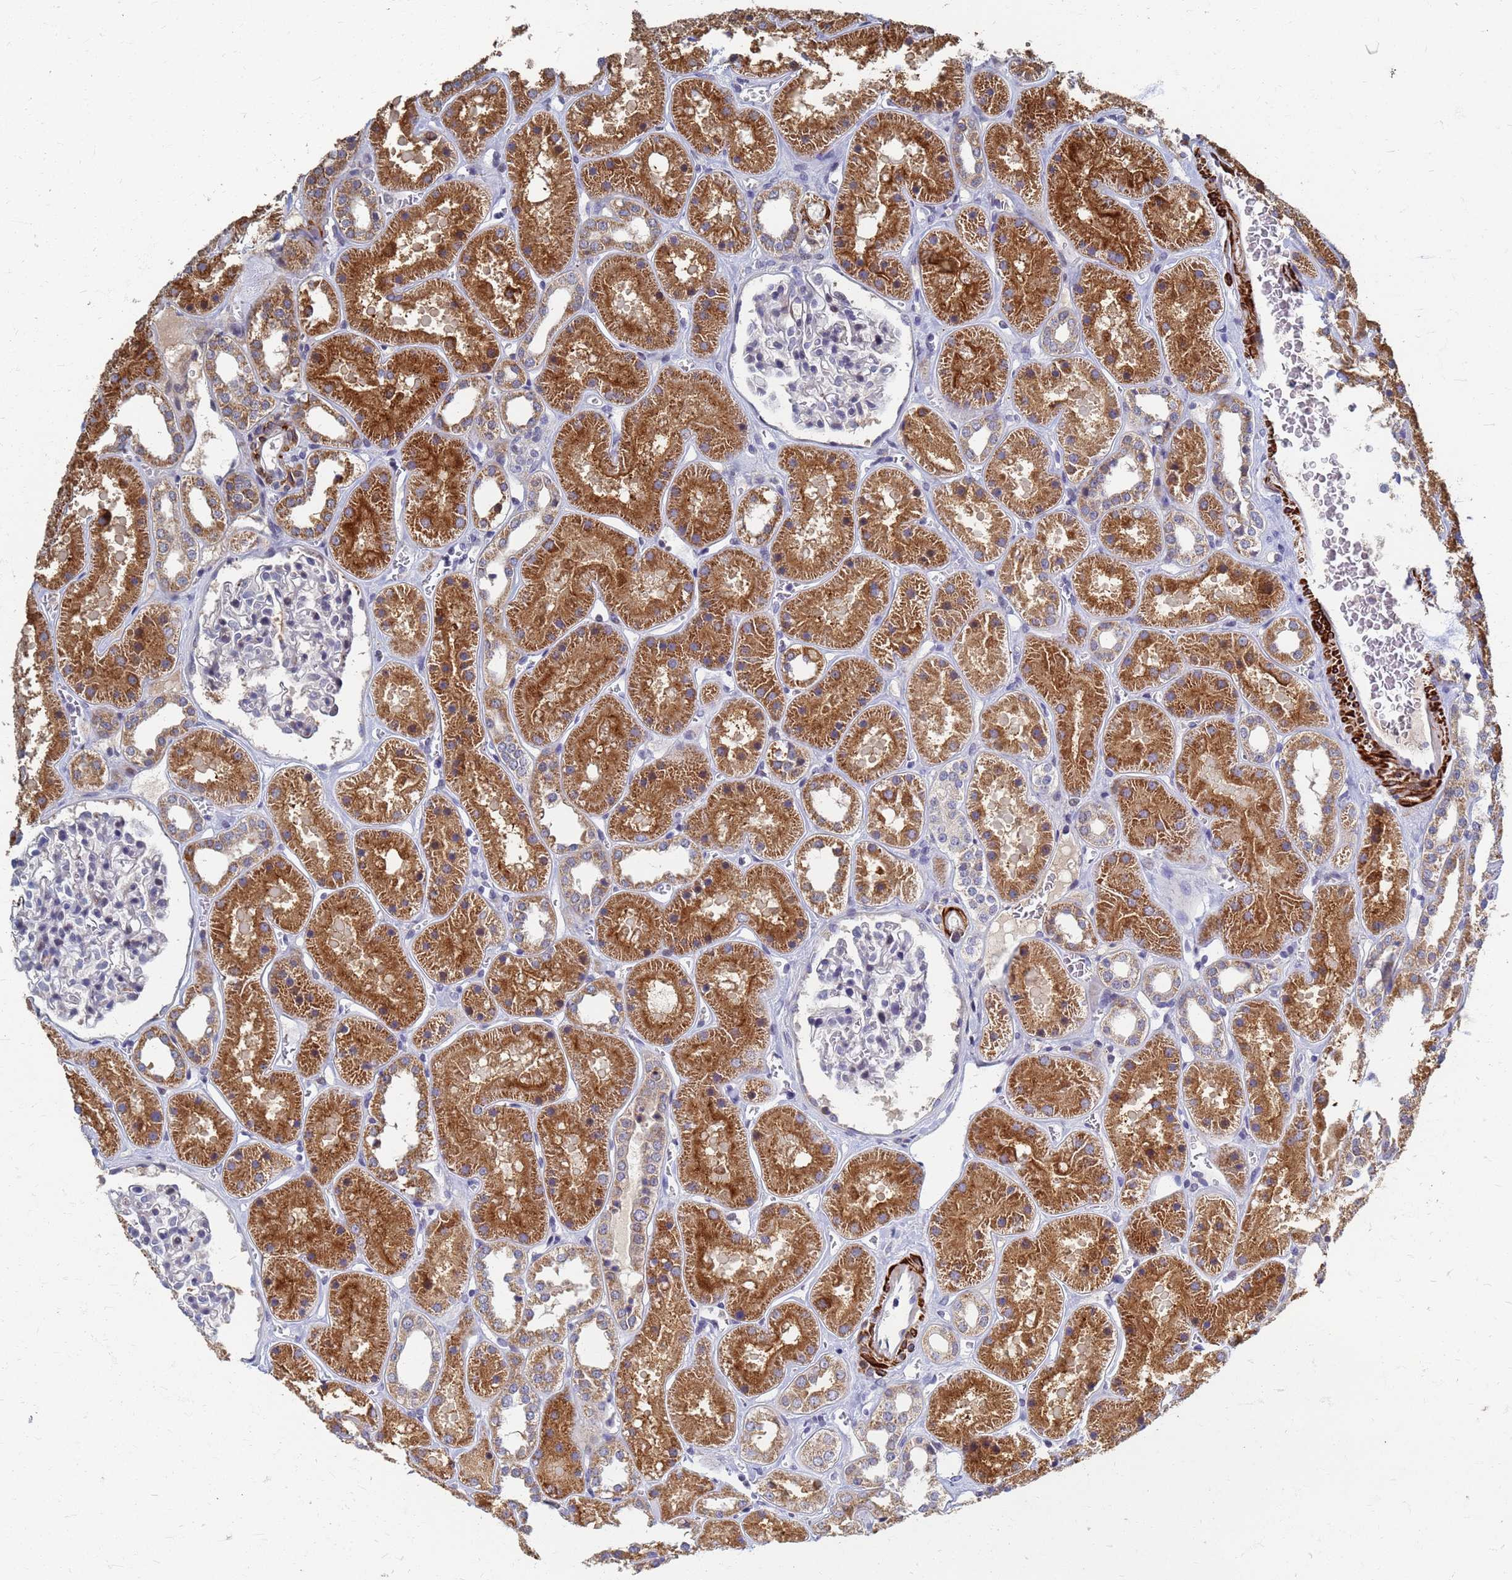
{"staining": {"intensity": "negative", "quantity": "none", "location": "none"}, "tissue": "kidney", "cell_type": "Cells in glomeruli", "image_type": "normal", "snomed": [{"axis": "morphology", "description": "Normal tissue, NOS"}, {"axis": "topography", "description": "Kidney"}], "caption": "This is an IHC photomicrograph of unremarkable kidney. There is no positivity in cells in glomeruli.", "gene": "ATPAF1", "patient": {"sex": "female", "age": 41}}